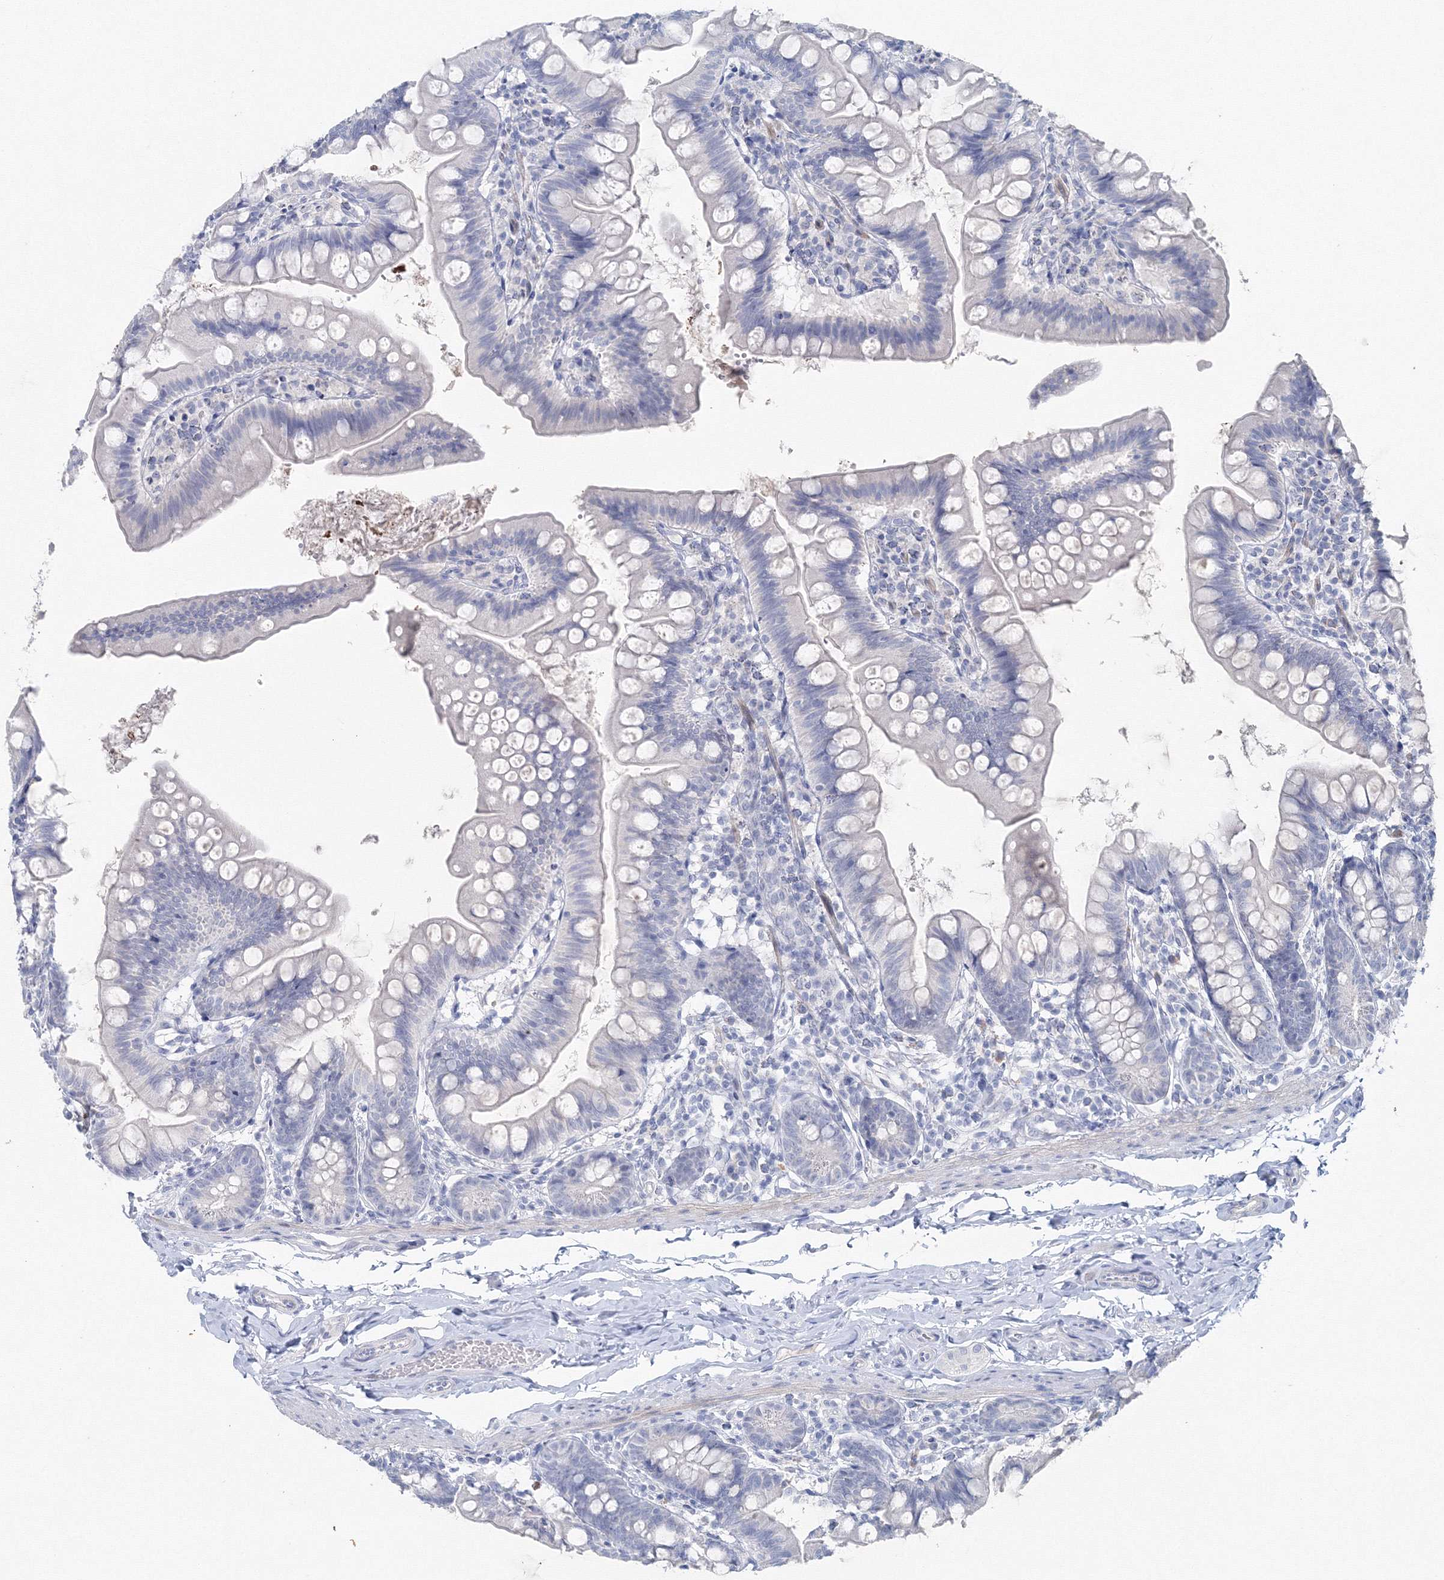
{"staining": {"intensity": "negative", "quantity": "none", "location": "none"}, "tissue": "small intestine", "cell_type": "Glandular cells", "image_type": "normal", "snomed": [{"axis": "morphology", "description": "Normal tissue, NOS"}, {"axis": "topography", "description": "Small intestine"}], "caption": "Immunohistochemistry (IHC) micrograph of benign small intestine: human small intestine stained with DAB displays no significant protein positivity in glandular cells. Brightfield microscopy of immunohistochemistry stained with DAB (brown) and hematoxylin (blue), captured at high magnification.", "gene": "GCKR", "patient": {"sex": "male", "age": 7}}